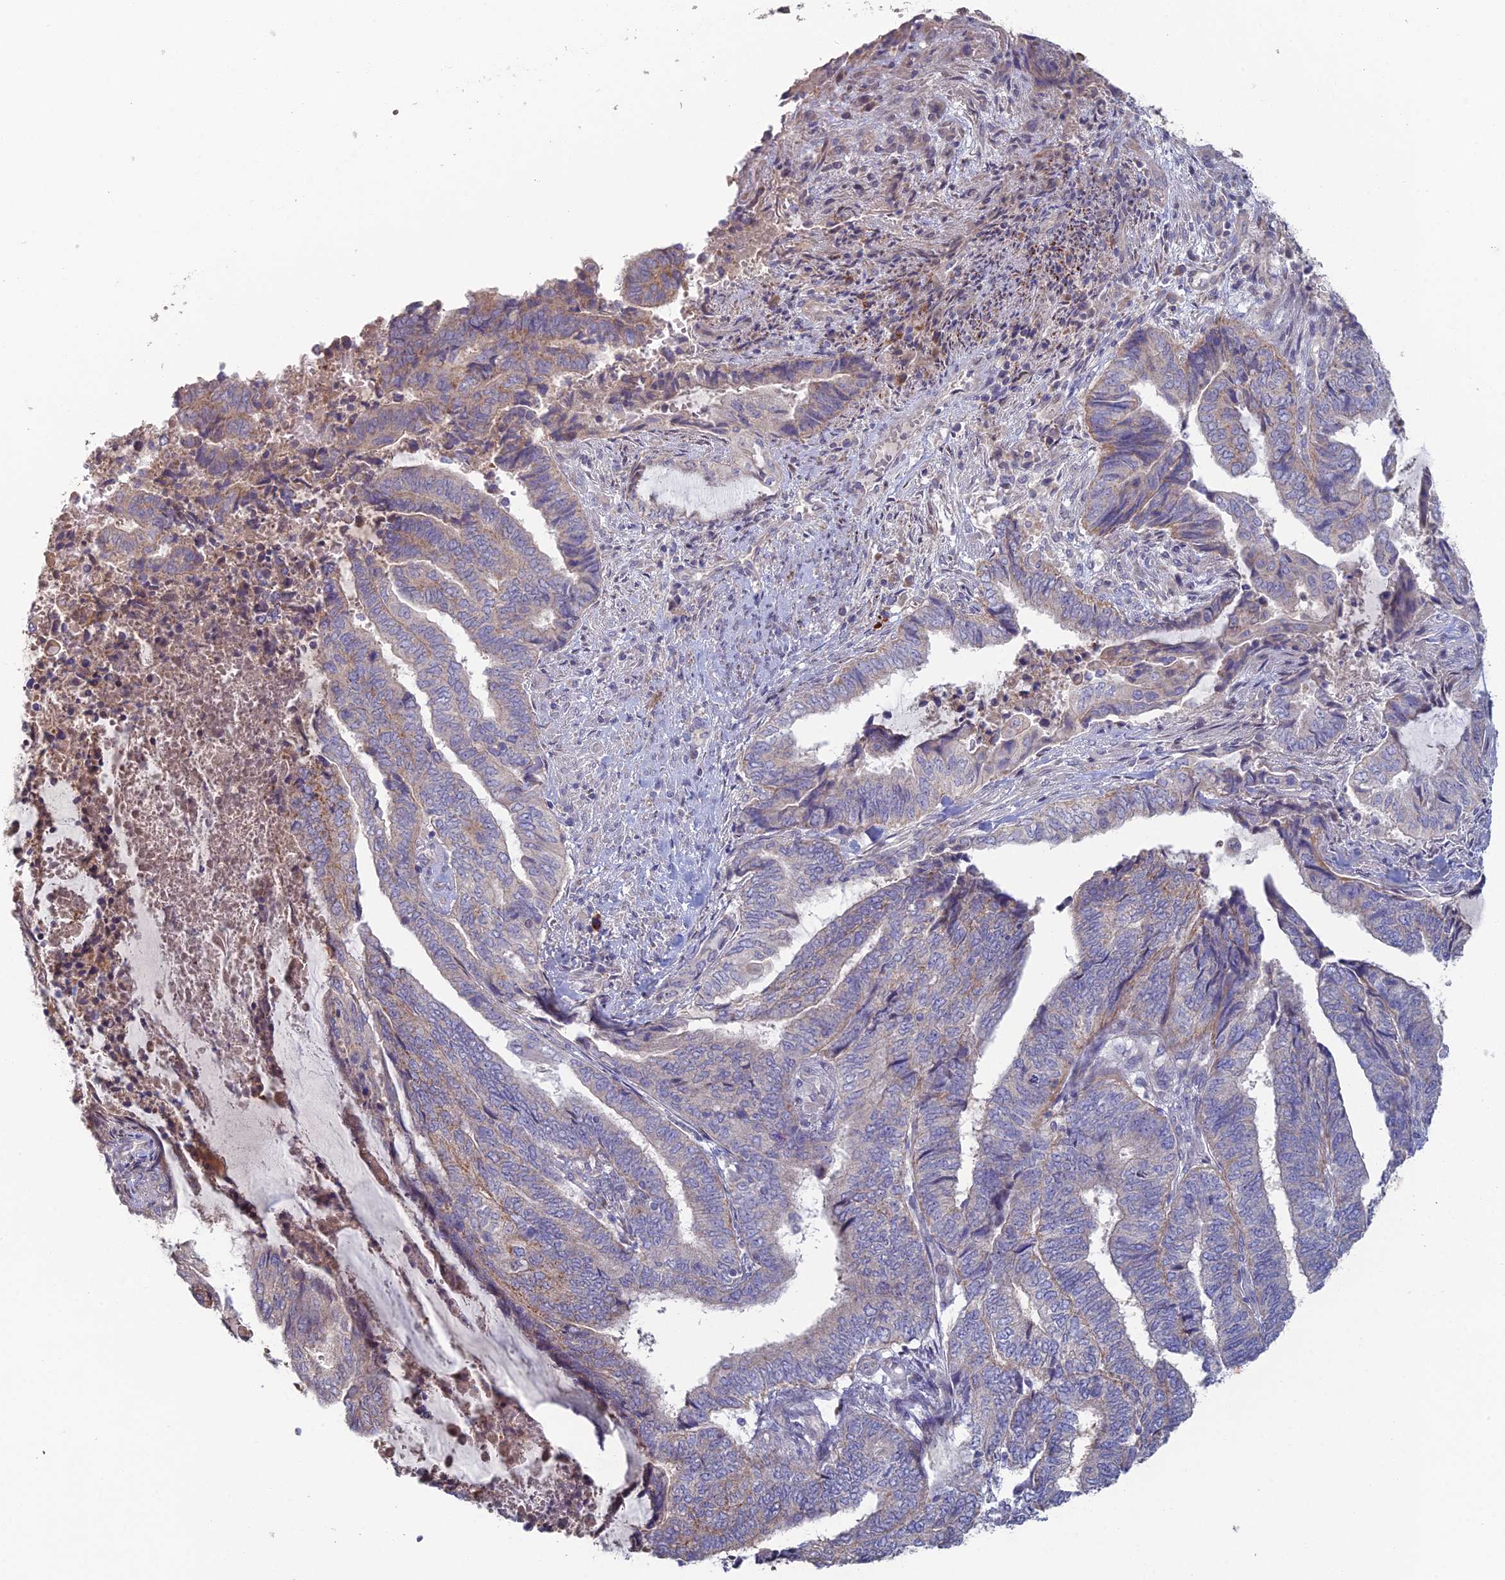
{"staining": {"intensity": "weak", "quantity": "<25%", "location": "cytoplasmic/membranous"}, "tissue": "endometrial cancer", "cell_type": "Tumor cells", "image_type": "cancer", "snomed": [{"axis": "morphology", "description": "Adenocarcinoma, NOS"}, {"axis": "topography", "description": "Uterus"}, {"axis": "topography", "description": "Endometrium"}], "caption": "High magnification brightfield microscopy of endometrial cancer (adenocarcinoma) stained with DAB (brown) and counterstained with hematoxylin (blue): tumor cells show no significant positivity.", "gene": "ARL16", "patient": {"sex": "female", "age": 70}}